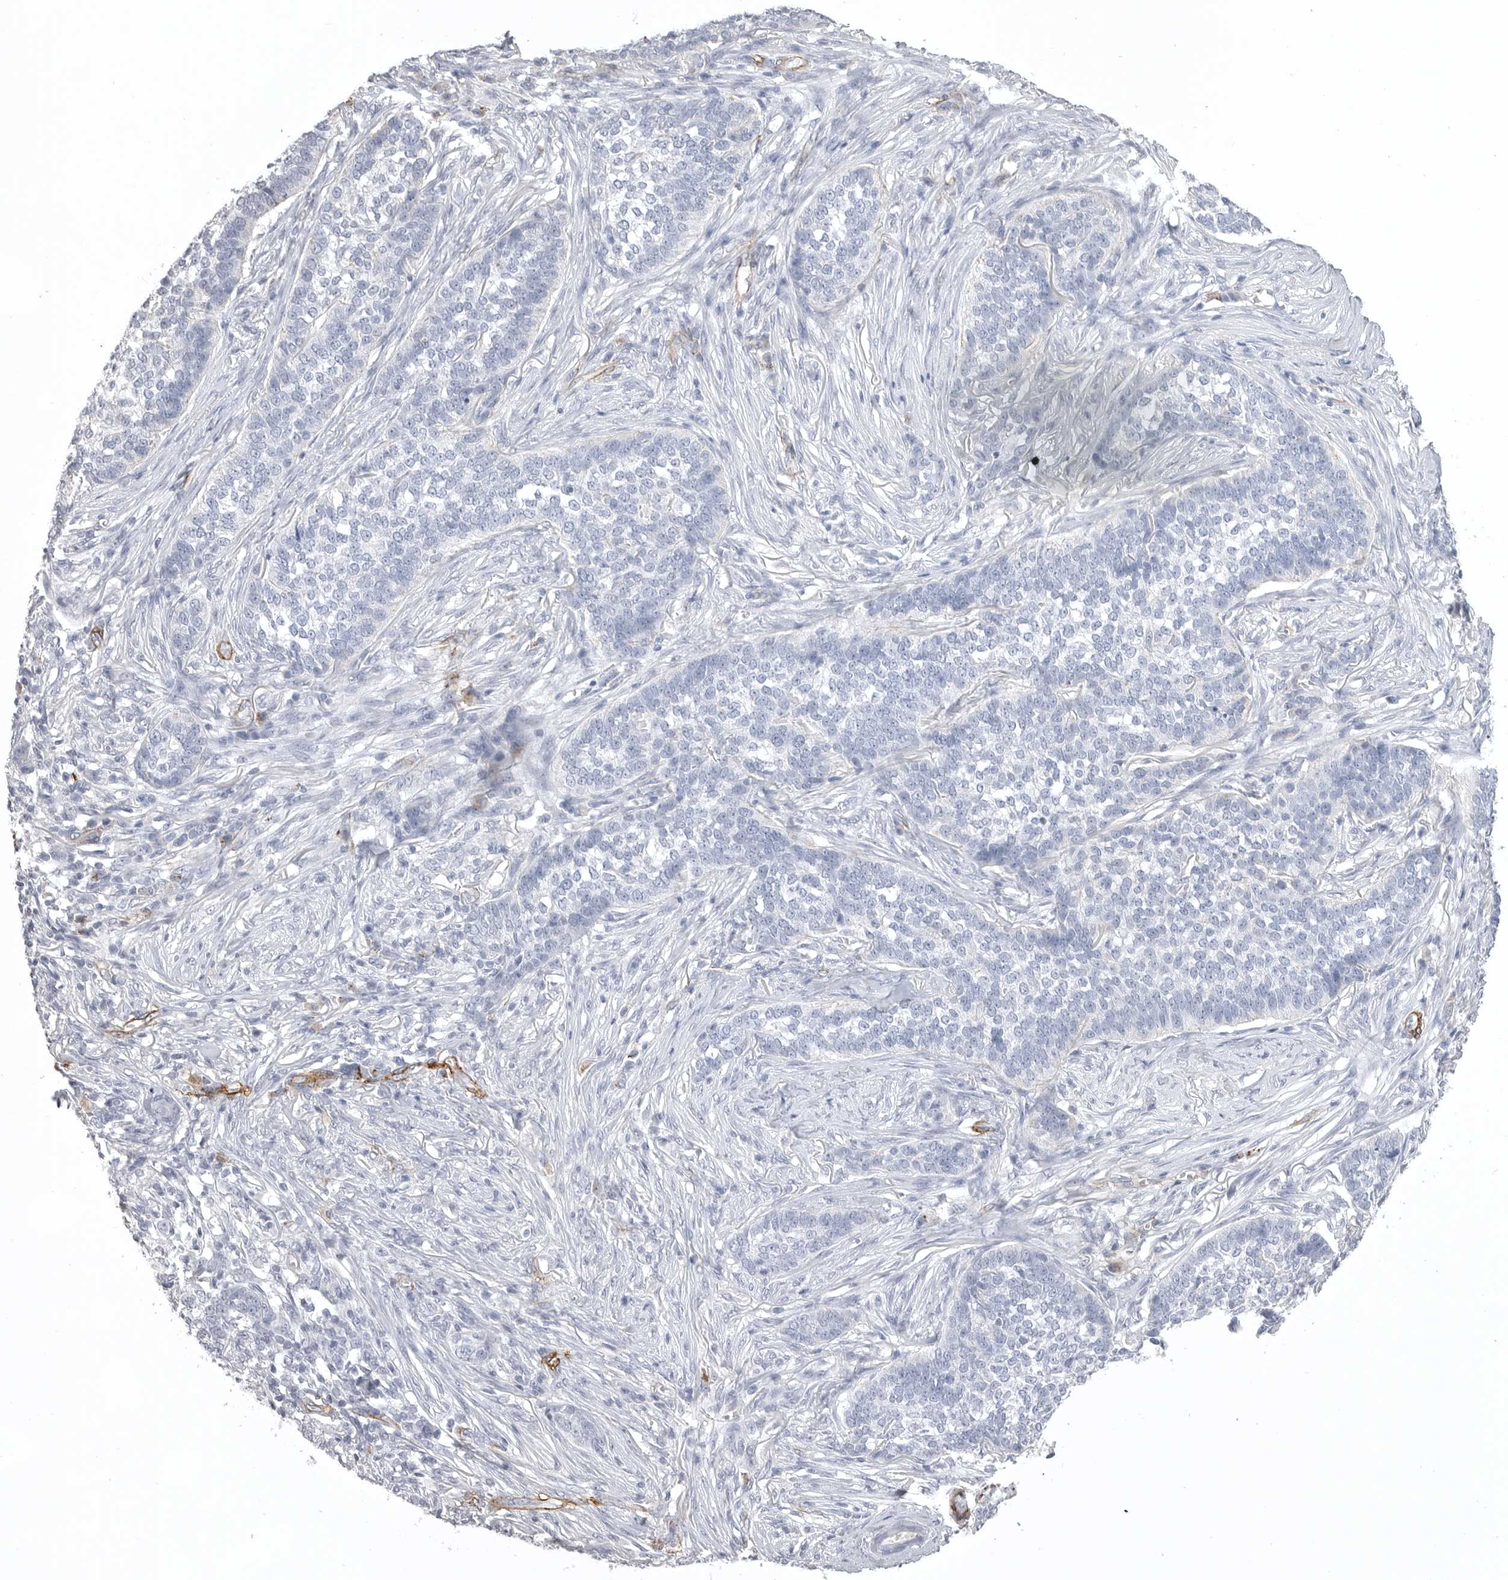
{"staining": {"intensity": "negative", "quantity": "none", "location": "none"}, "tissue": "skin cancer", "cell_type": "Tumor cells", "image_type": "cancer", "snomed": [{"axis": "morphology", "description": "Basal cell carcinoma"}, {"axis": "topography", "description": "Skin"}], "caption": "Basal cell carcinoma (skin) was stained to show a protein in brown. There is no significant expression in tumor cells. The staining is performed using DAB (3,3'-diaminobenzidine) brown chromogen with nuclei counter-stained in using hematoxylin.", "gene": "AOC3", "patient": {"sex": "male", "age": 85}}